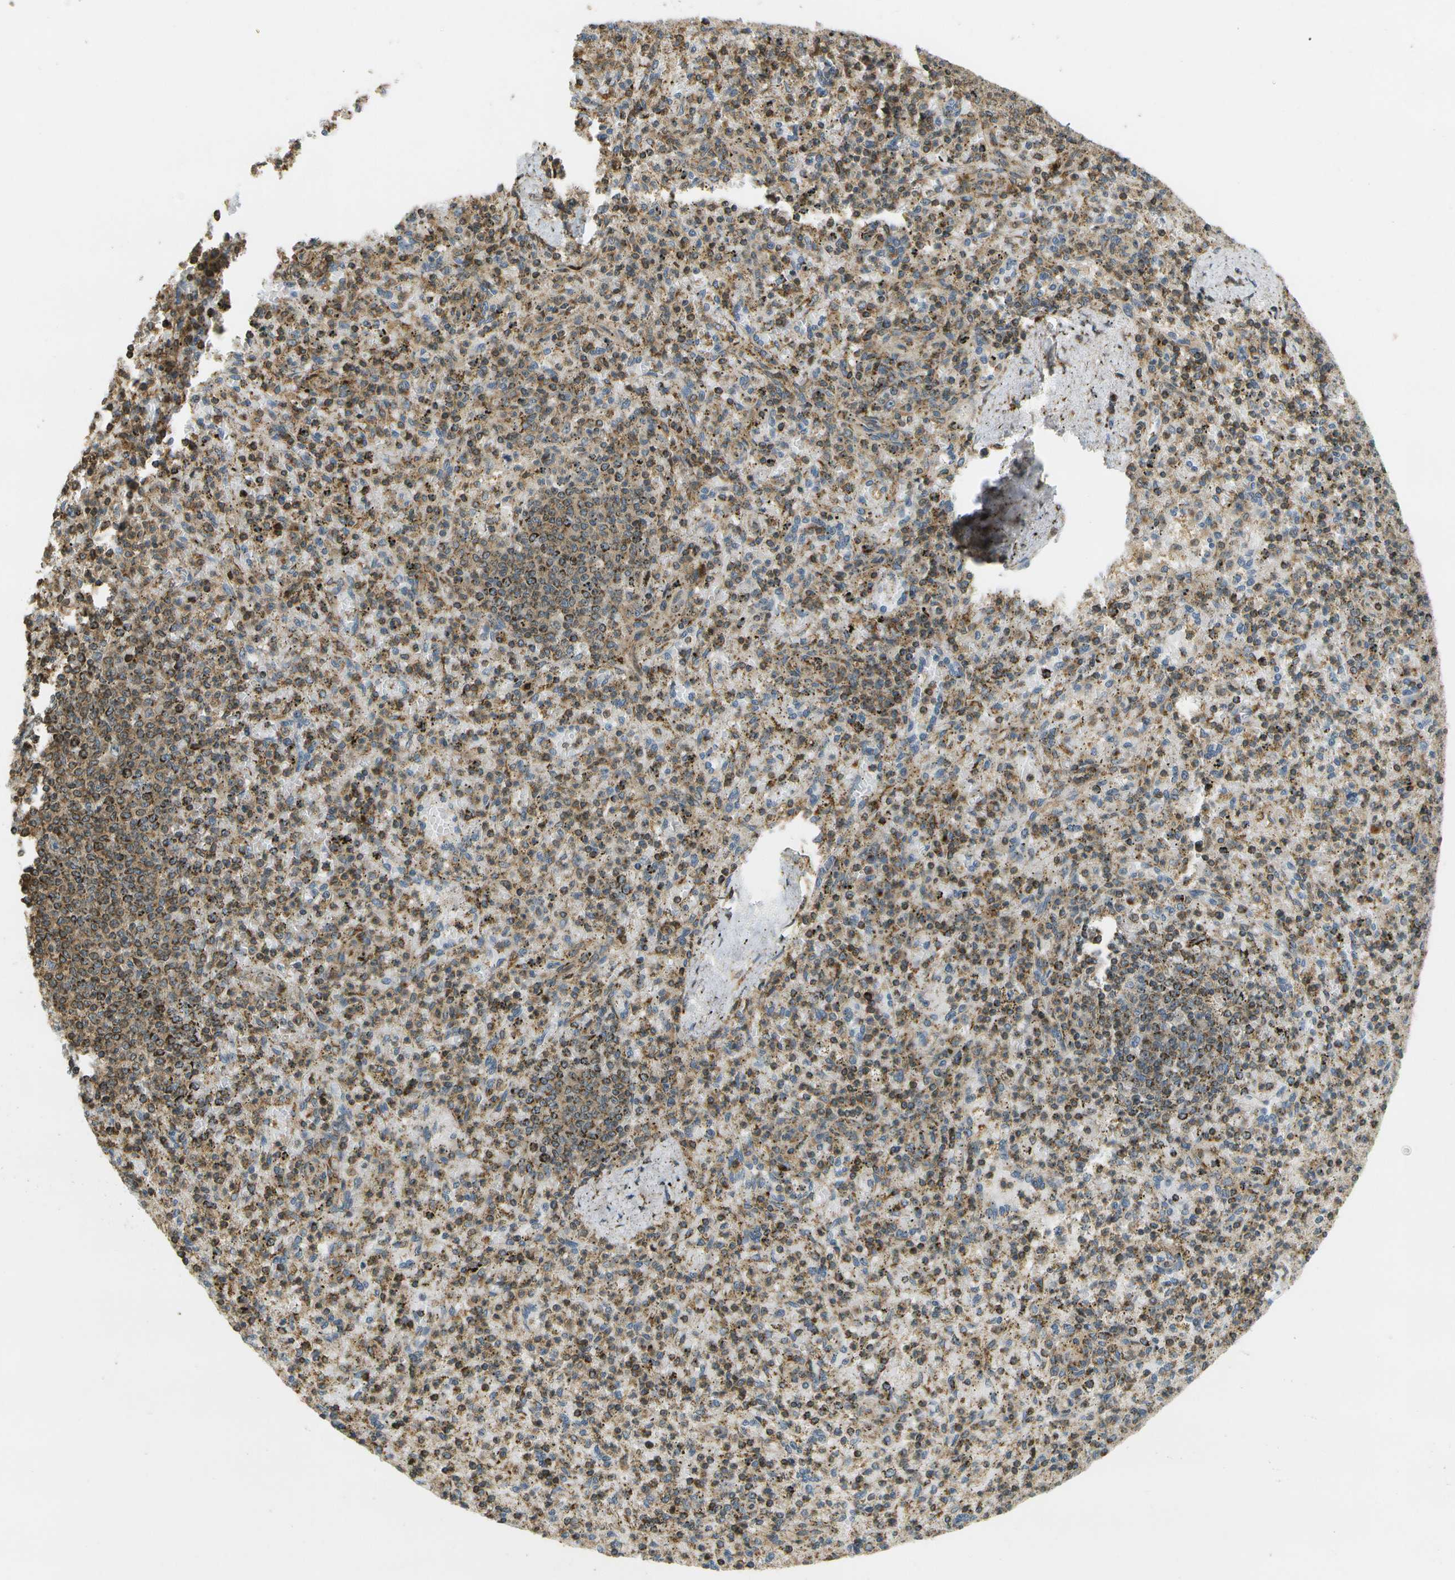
{"staining": {"intensity": "moderate", "quantity": ">75%", "location": "cytoplasmic/membranous"}, "tissue": "spleen", "cell_type": "Cells in red pulp", "image_type": "normal", "snomed": [{"axis": "morphology", "description": "Normal tissue, NOS"}, {"axis": "topography", "description": "Spleen"}], "caption": "High-magnification brightfield microscopy of normal spleen stained with DAB (3,3'-diaminobenzidine) (brown) and counterstained with hematoxylin (blue). cells in red pulp exhibit moderate cytoplasmic/membranous staining is appreciated in about>75% of cells. (DAB (3,3'-diaminobenzidine) IHC with brightfield microscopy, high magnification).", "gene": "LRP12", "patient": {"sex": "male", "age": 72}}